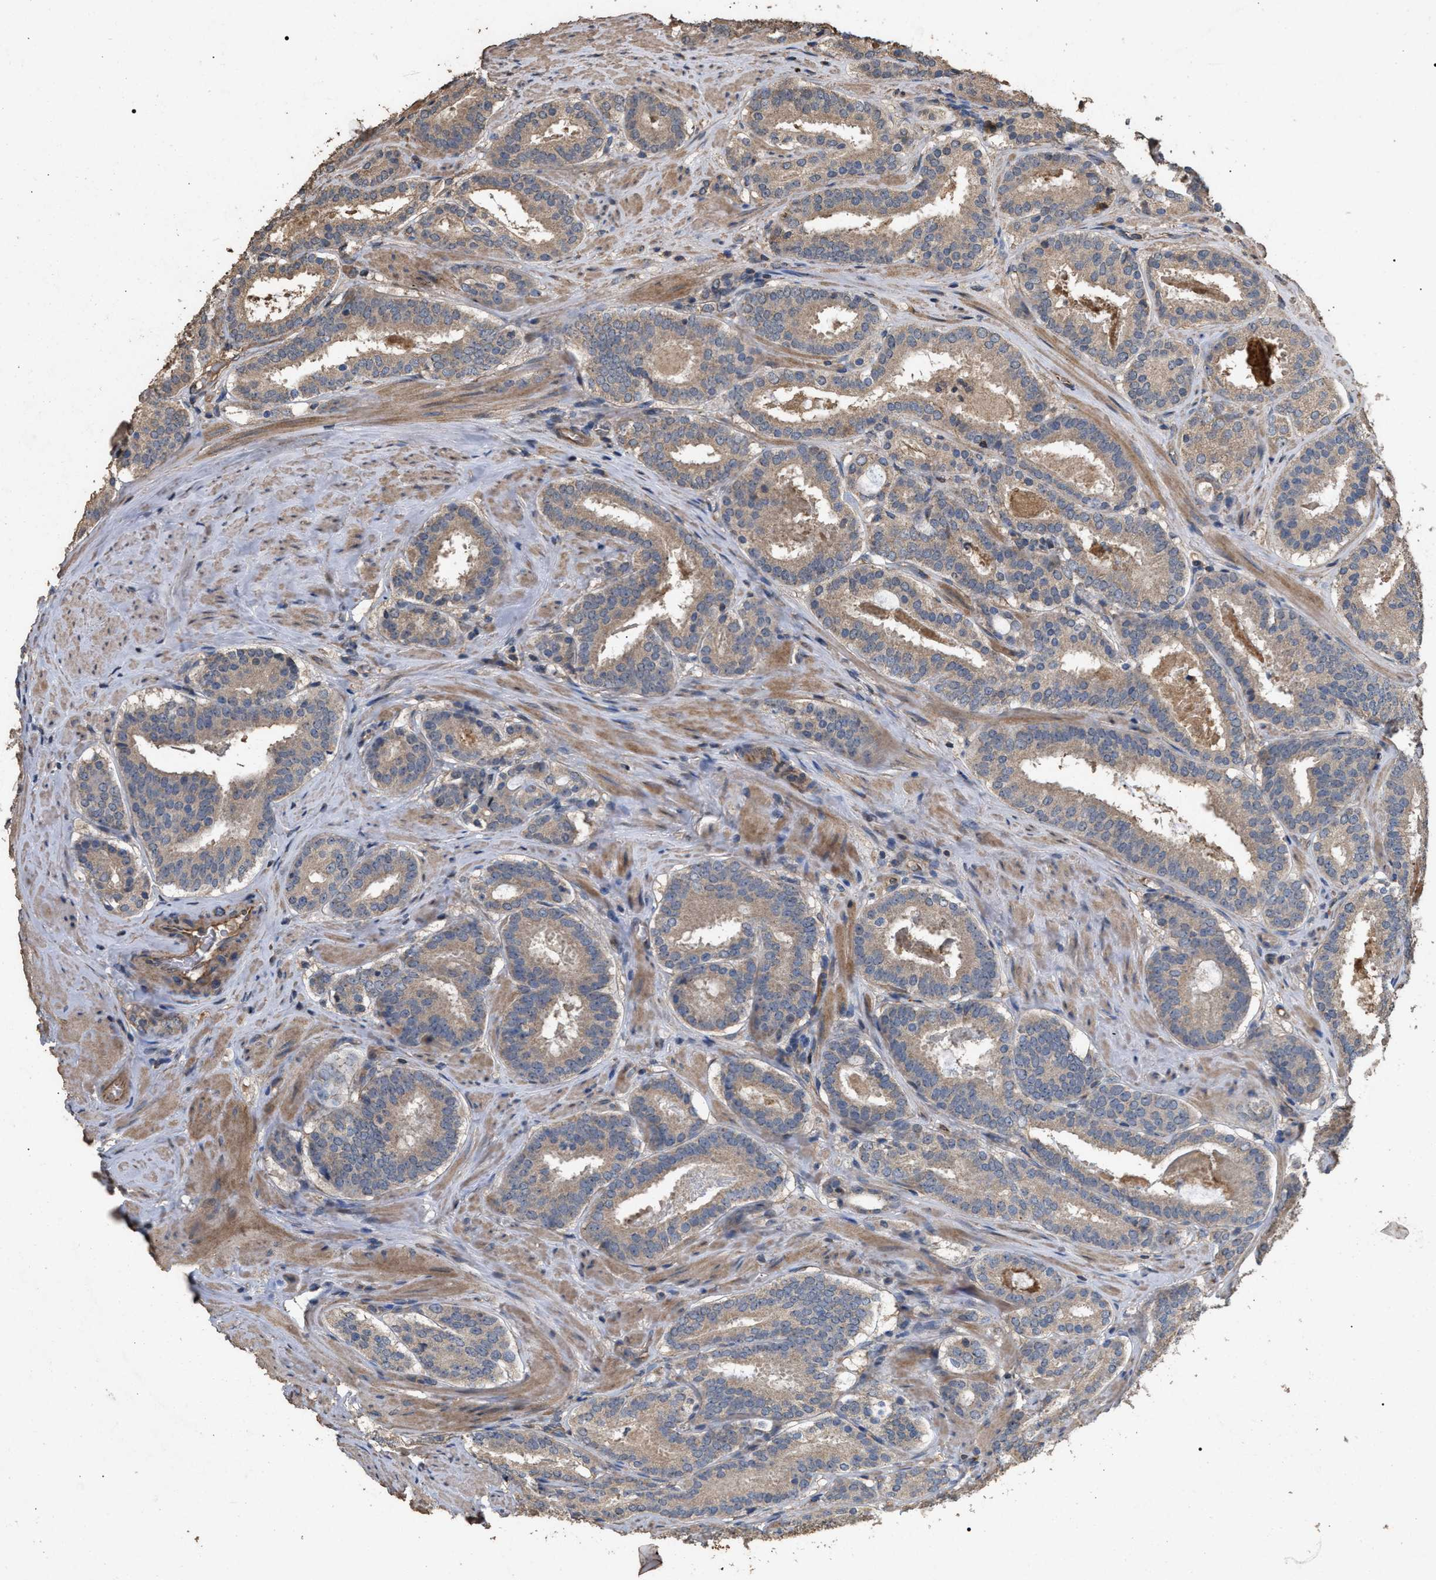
{"staining": {"intensity": "weak", "quantity": ">75%", "location": "cytoplasmic/membranous"}, "tissue": "prostate cancer", "cell_type": "Tumor cells", "image_type": "cancer", "snomed": [{"axis": "morphology", "description": "Adenocarcinoma, Low grade"}, {"axis": "topography", "description": "Prostate"}], "caption": "Prostate adenocarcinoma (low-grade) was stained to show a protein in brown. There is low levels of weak cytoplasmic/membranous positivity in approximately >75% of tumor cells.", "gene": "HTRA3", "patient": {"sex": "male", "age": 69}}